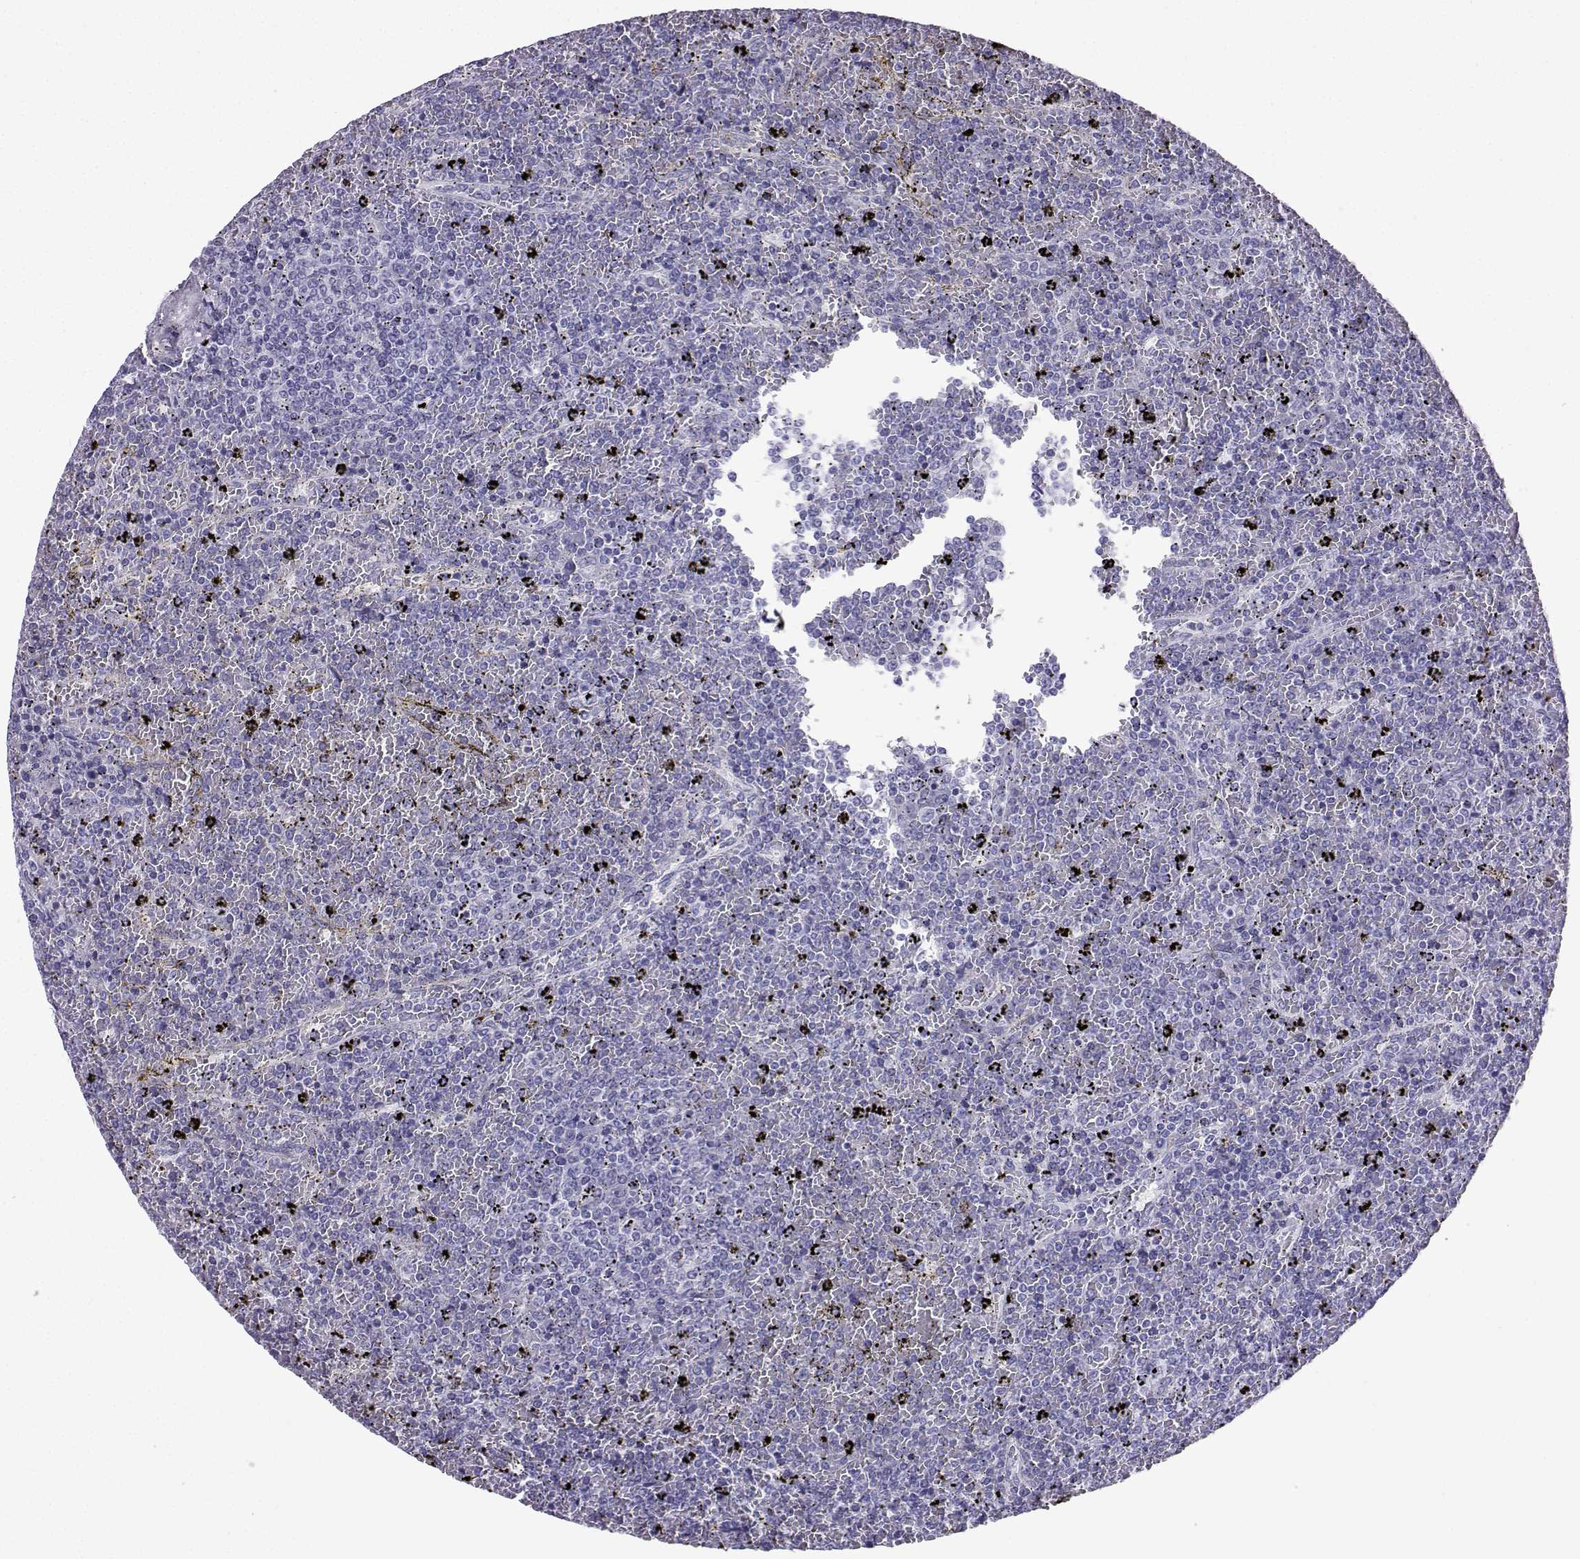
{"staining": {"intensity": "negative", "quantity": "none", "location": "none"}, "tissue": "lymphoma", "cell_type": "Tumor cells", "image_type": "cancer", "snomed": [{"axis": "morphology", "description": "Malignant lymphoma, non-Hodgkin's type, Low grade"}, {"axis": "topography", "description": "Spleen"}], "caption": "High power microscopy image of an immunohistochemistry (IHC) photomicrograph of lymphoma, revealing no significant expression in tumor cells.", "gene": "SLC18A2", "patient": {"sex": "female", "age": 77}}